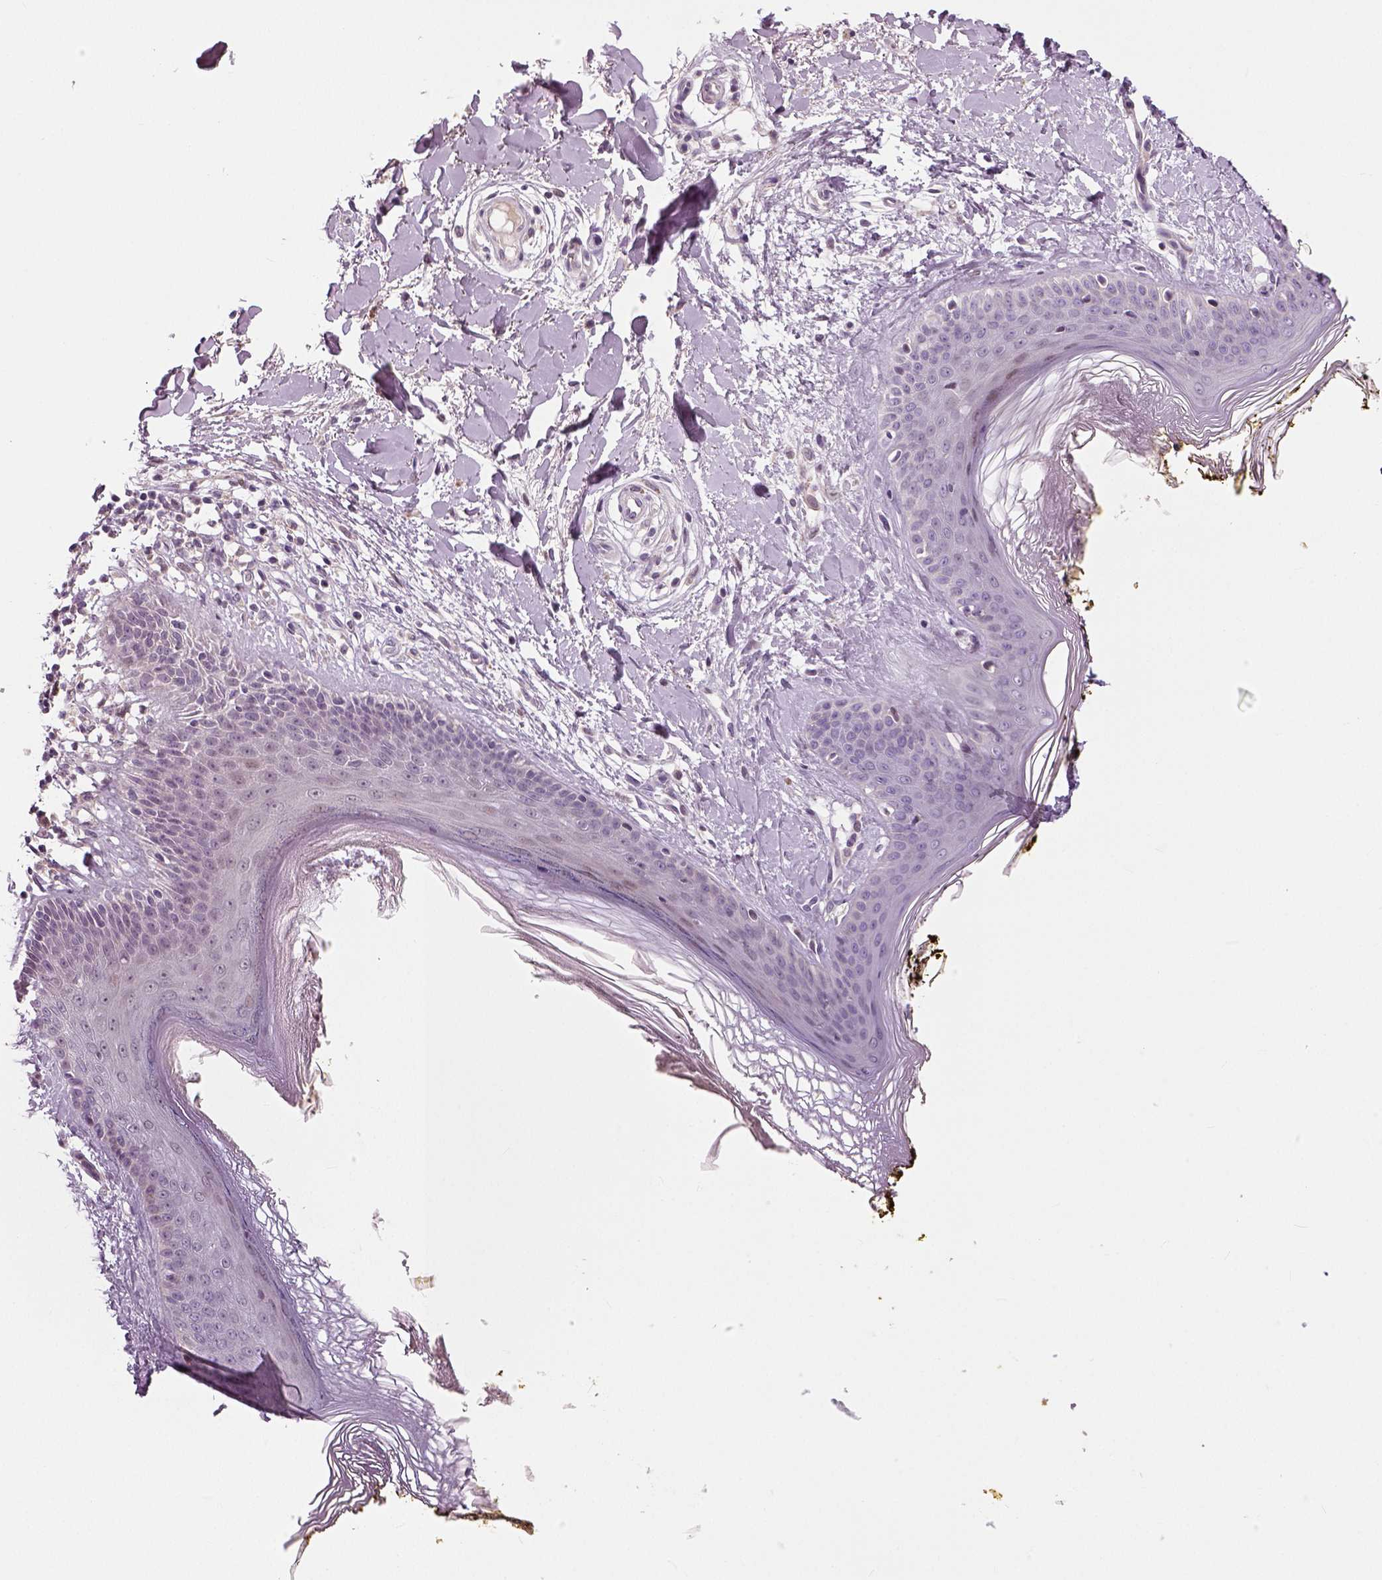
{"staining": {"intensity": "negative", "quantity": "none", "location": "none"}, "tissue": "skin", "cell_type": "Fibroblasts", "image_type": "normal", "snomed": [{"axis": "morphology", "description": "Normal tissue, NOS"}, {"axis": "topography", "description": "Skin"}], "caption": "Immunohistochemistry of normal human skin reveals no expression in fibroblasts. (DAB IHC with hematoxylin counter stain).", "gene": "NECAB1", "patient": {"sex": "female", "age": 34}}